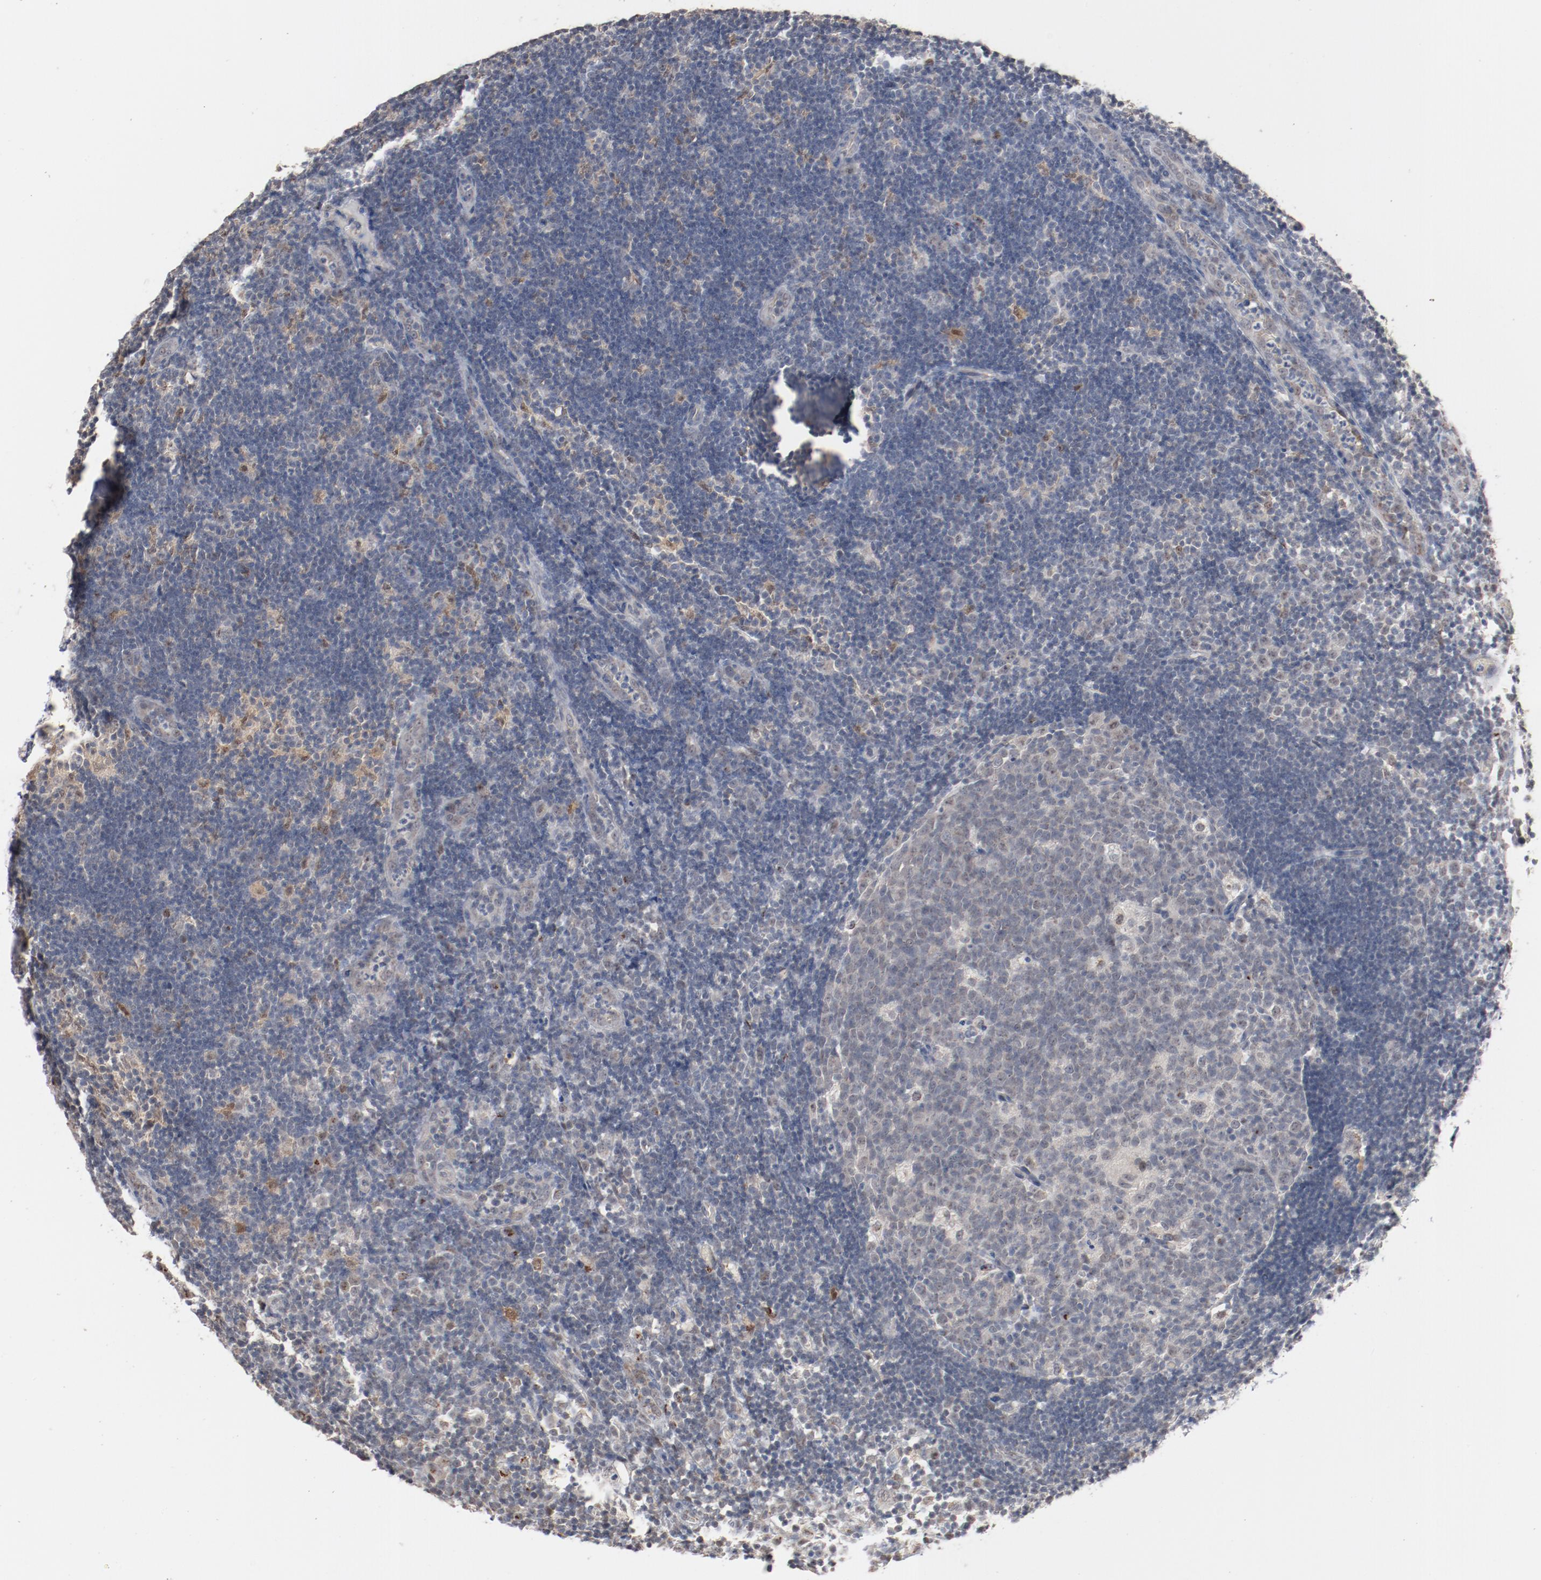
{"staining": {"intensity": "negative", "quantity": "none", "location": "none"}, "tissue": "lymph node", "cell_type": "Germinal center cells", "image_type": "normal", "snomed": [{"axis": "morphology", "description": "Normal tissue, NOS"}, {"axis": "morphology", "description": "Inflammation, NOS"}, {"axis": "topography", "description": "Lymph node"}, {"axis": "topography", "description": "Salivary gland"}], "caption": "A micrograph of lymph node stained for a protein demonstrates no brown staining in germinal center cells.", "gene": "ERICH1", "patient": {"sex": "male", "age": 3}}